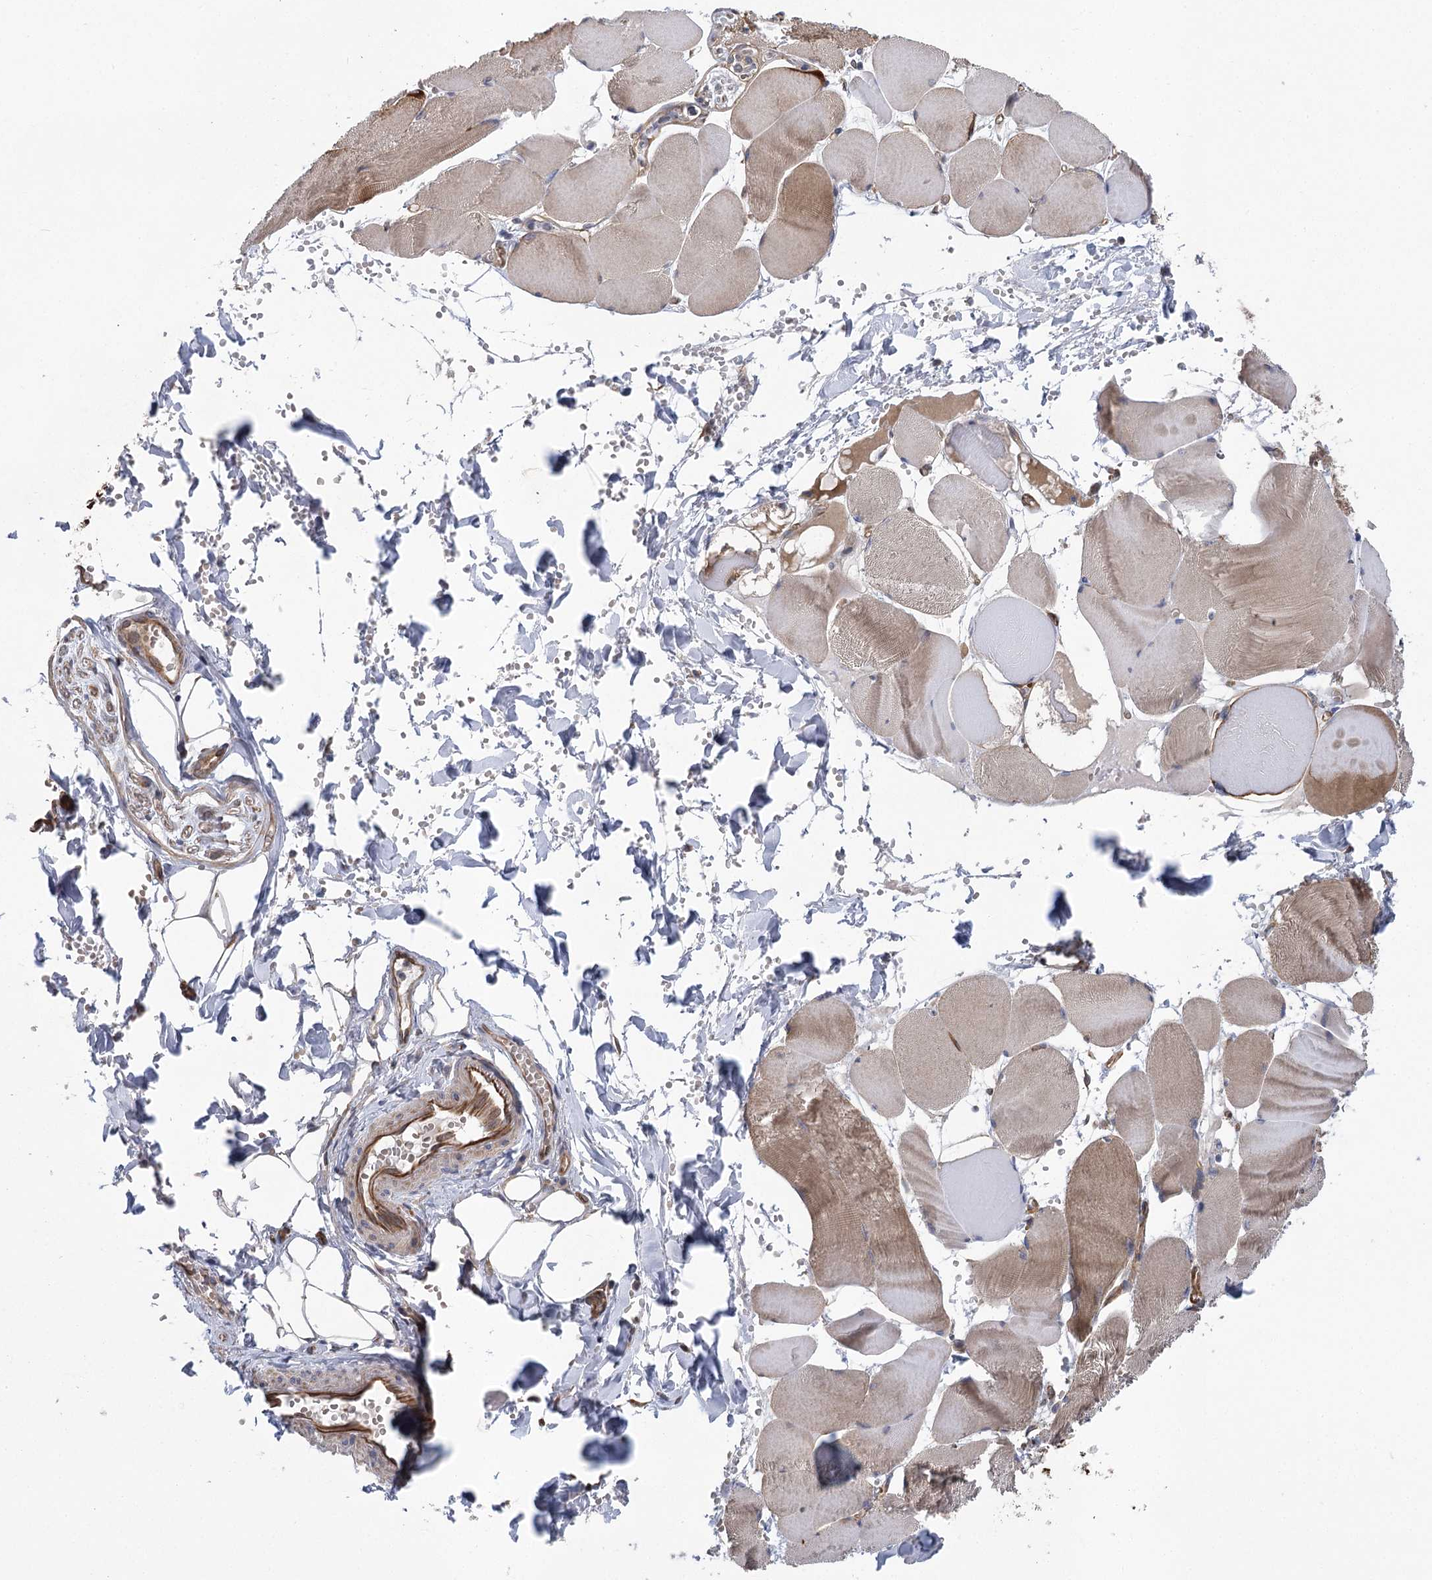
{"staining": {"intensity": "negative", "quantity": "none", "location": "none"}, "tissue": "adipose tissue", "cell_type": "Adipocytes", "image_type": "normal", "snomed": [{"axis": "morphology", "description": "Normal tissue, NOS"}, {"axis": "topography", "description": "Skeletal muscle"}, {"axis": "topography", "description": "Peripheral nerve tissue"}], "caption": "IHC of unremarkable human adipose tissue demonstrates no expression in adipocytes. (DAB (3,3'-diaminobenzidine) IHC, high magnification).", "gene": "RWDD4", "patient": {"sex": "female", "age": 55}}